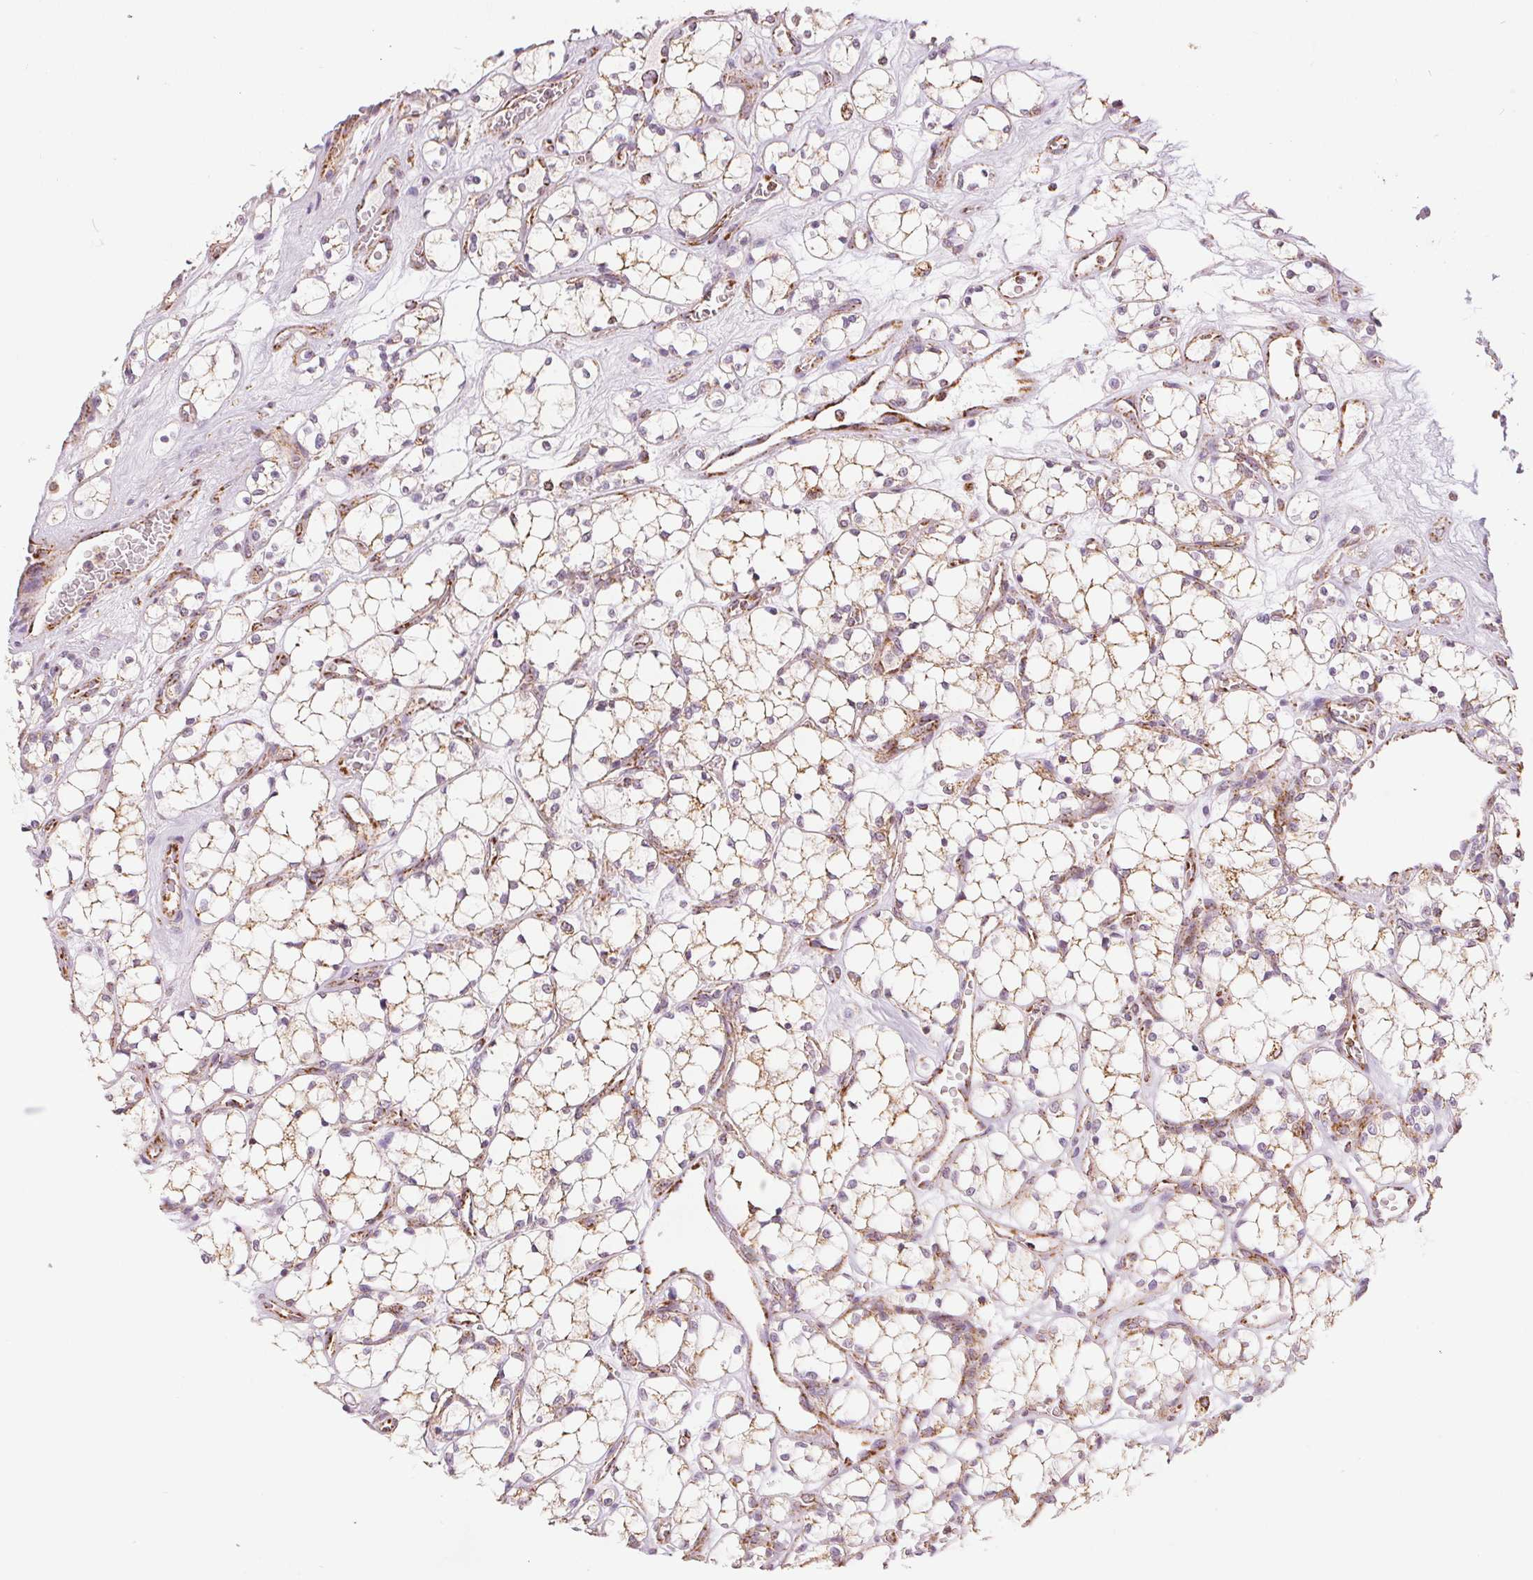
{"staining": {"intensity": "moderate", "quantity": "<25%", "location": "cytoplasmic/membranous"}, "tissue": "renal cancer", "cell_type": "Tumor cells", "image_type": "cancer", "snomed": [{"axis": "morphology", "description": "Adenocarcinoma, NOS"}, {"axis": "topography", "description": "Kidney"}], "caption": "DAB immunohistochemical staining of human renal adenocarcinoma demonstrates moderate cytoplasmic/membranous protein expression in approximately <25% of tumor cells.", "gene": "SDHB", "patient": {"sex": "female", "age": 69}}